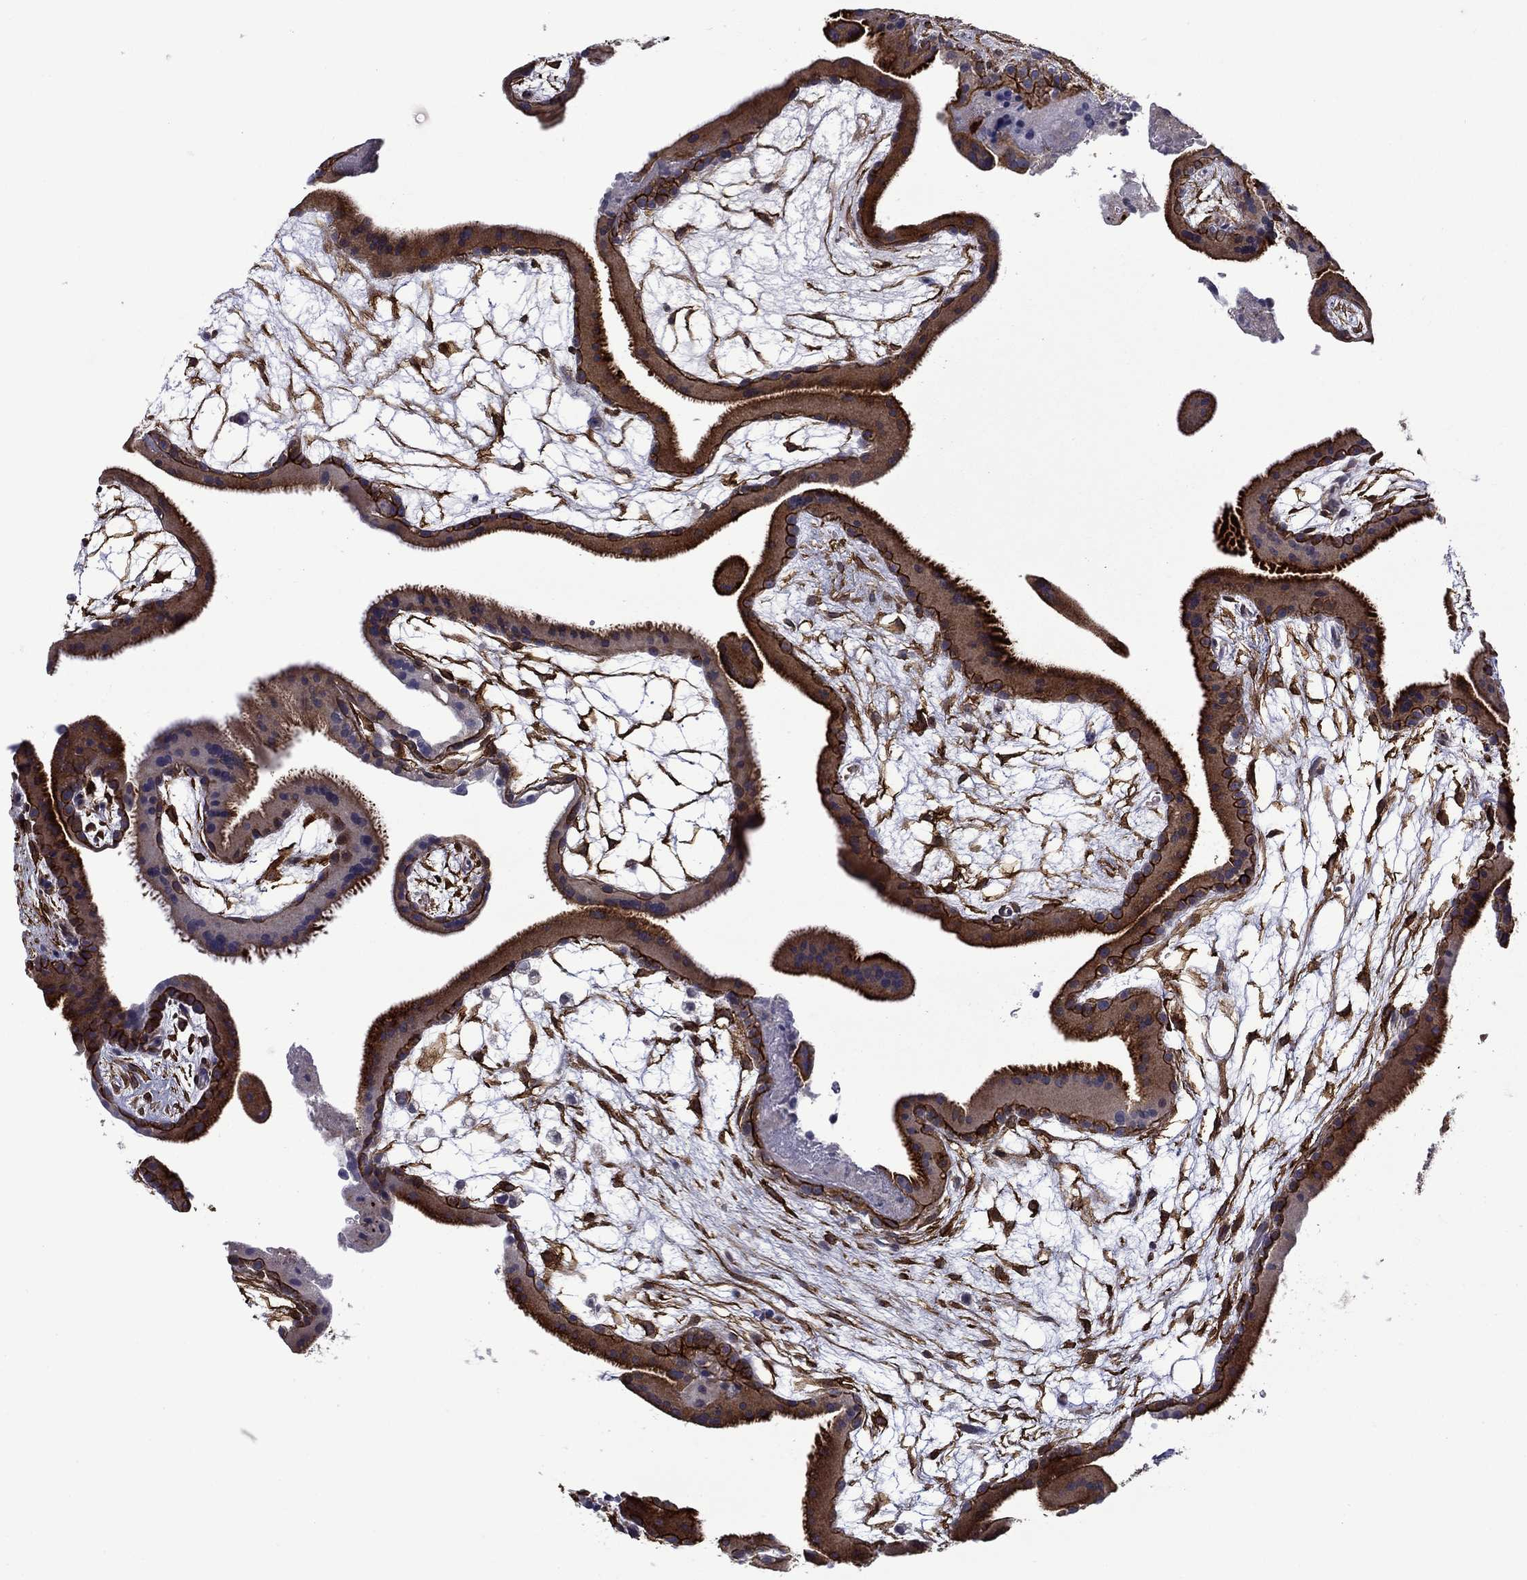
{"staining": {"intensity": "strong", "quantity": "<25%", "location": "cytoplasmic/membranous"}, "tissue": "placenta", "cell_type": "Decidual cells", "image_type": "normal", "snomed": [{"axis": "morphology", "description": "Normal tissue, NOS"}, {"axis": "topography", "description": "Placenta"}], "caption": "Brown immunohistochemical staining in unremarkable human placenta exhibits strong cytoplasmic/membranous positivity in approximately <25% of decidual cells. (DAB IHC with brightfield microscopy, high magnification).", "gene": "LMO7", "patient": {"sex": "female", "age": 19}}